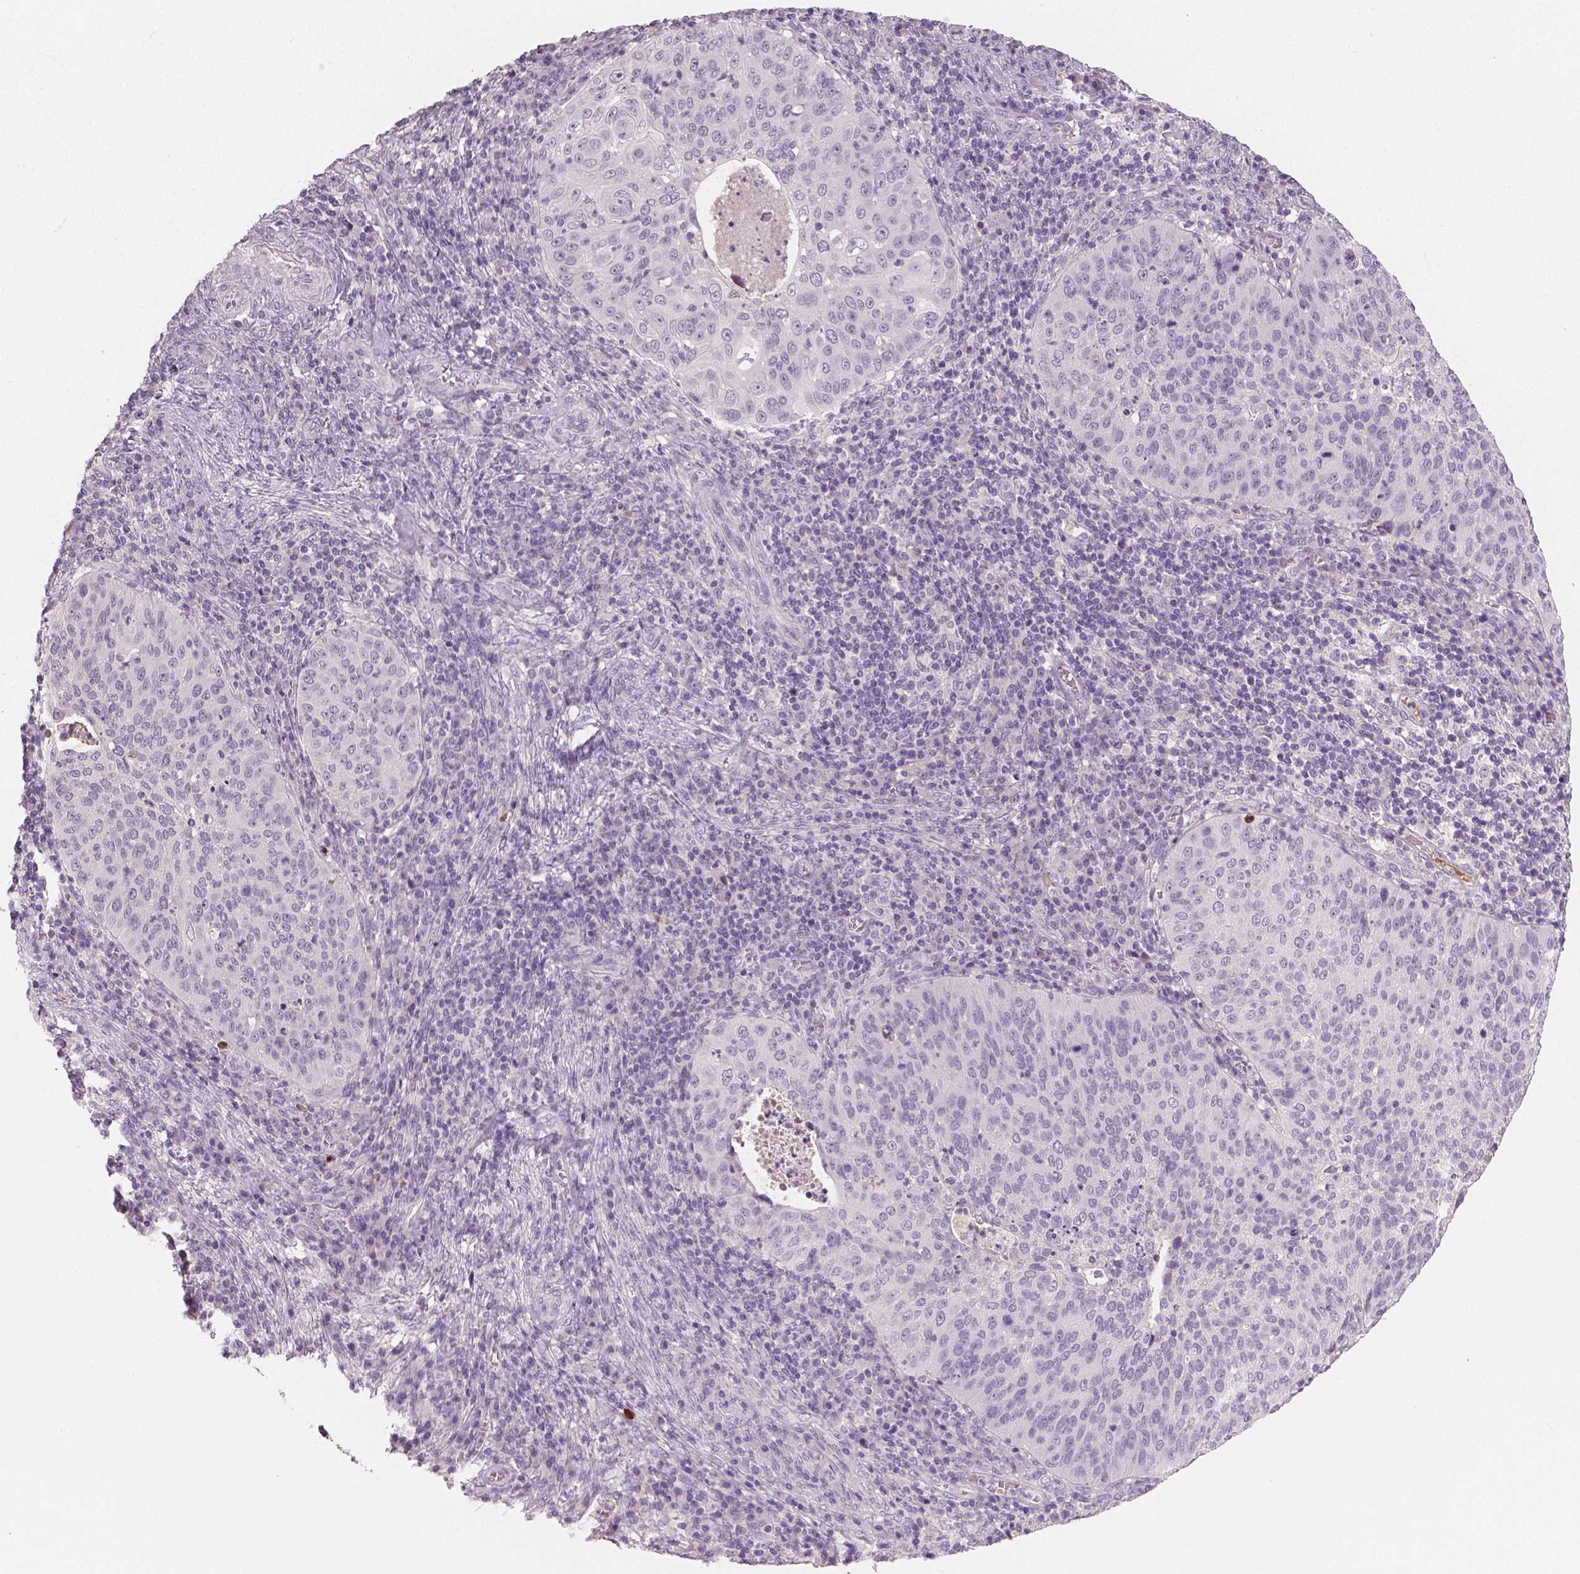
{"staining": {"intensity": "negative", "quantity": "none", "location": "none"}, "tissue": "cervical cancer", "cell_type": "Tumor cells", "image_type": "cancer", "snomed": [{"axis": "morphology", "description": "Squamous cell carcinoma, NOS"}, {"axis": "topography", "description": "Cervix"}], "caption": "Cervical squamous cell carcinoma stained for a protein using IHC shows no positivity tumor cells.", "gene": "APOA4", "patient": {"sex": "female", "age": 39}}